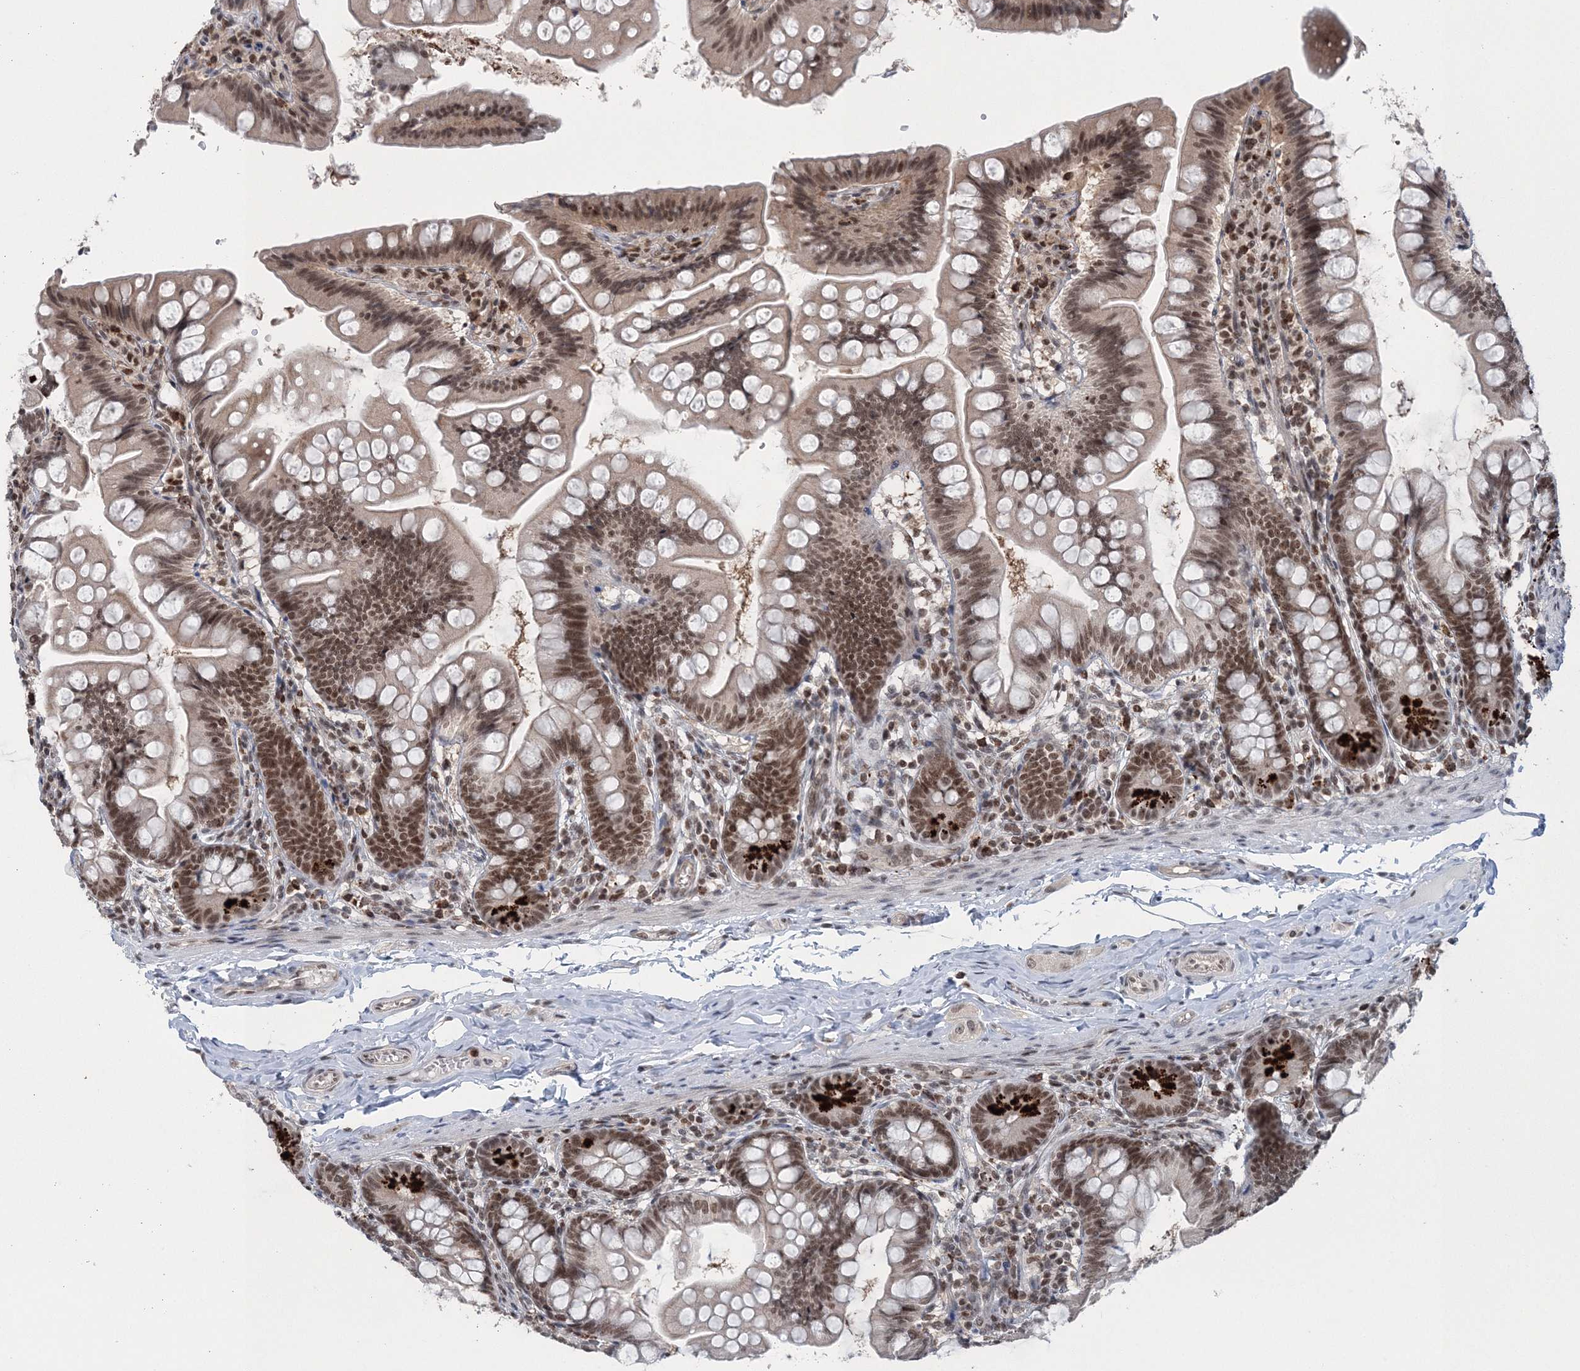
{"staining": {"intensity": "strong", "quantity": ">75%", "location": "cytoplasmic/membranous,nuclear"}, "tissue": "small intestine", "cell_type": "Glandular cells", "image_type": "normal", "snomed": [{"axis": "morphology", "description": "Normal tissue, NOS"}, {"axis": "topography", "description": "Small intestine"}], "caption": "Normal small intestine exhibits strong cytoplasmic/membranous,nuclear expression in approximately >75% of glandular cells, visualized by immunohistochemistry. The staining was performed using DAB (3,3'-diaminobenzidine) to visualize the protein expression in brown, while the nuclei were stained in blue with hematoxylin (Magnification: 20x).", "gene": "PDS5A", "patient": {"sex": "male", "age": 7}}